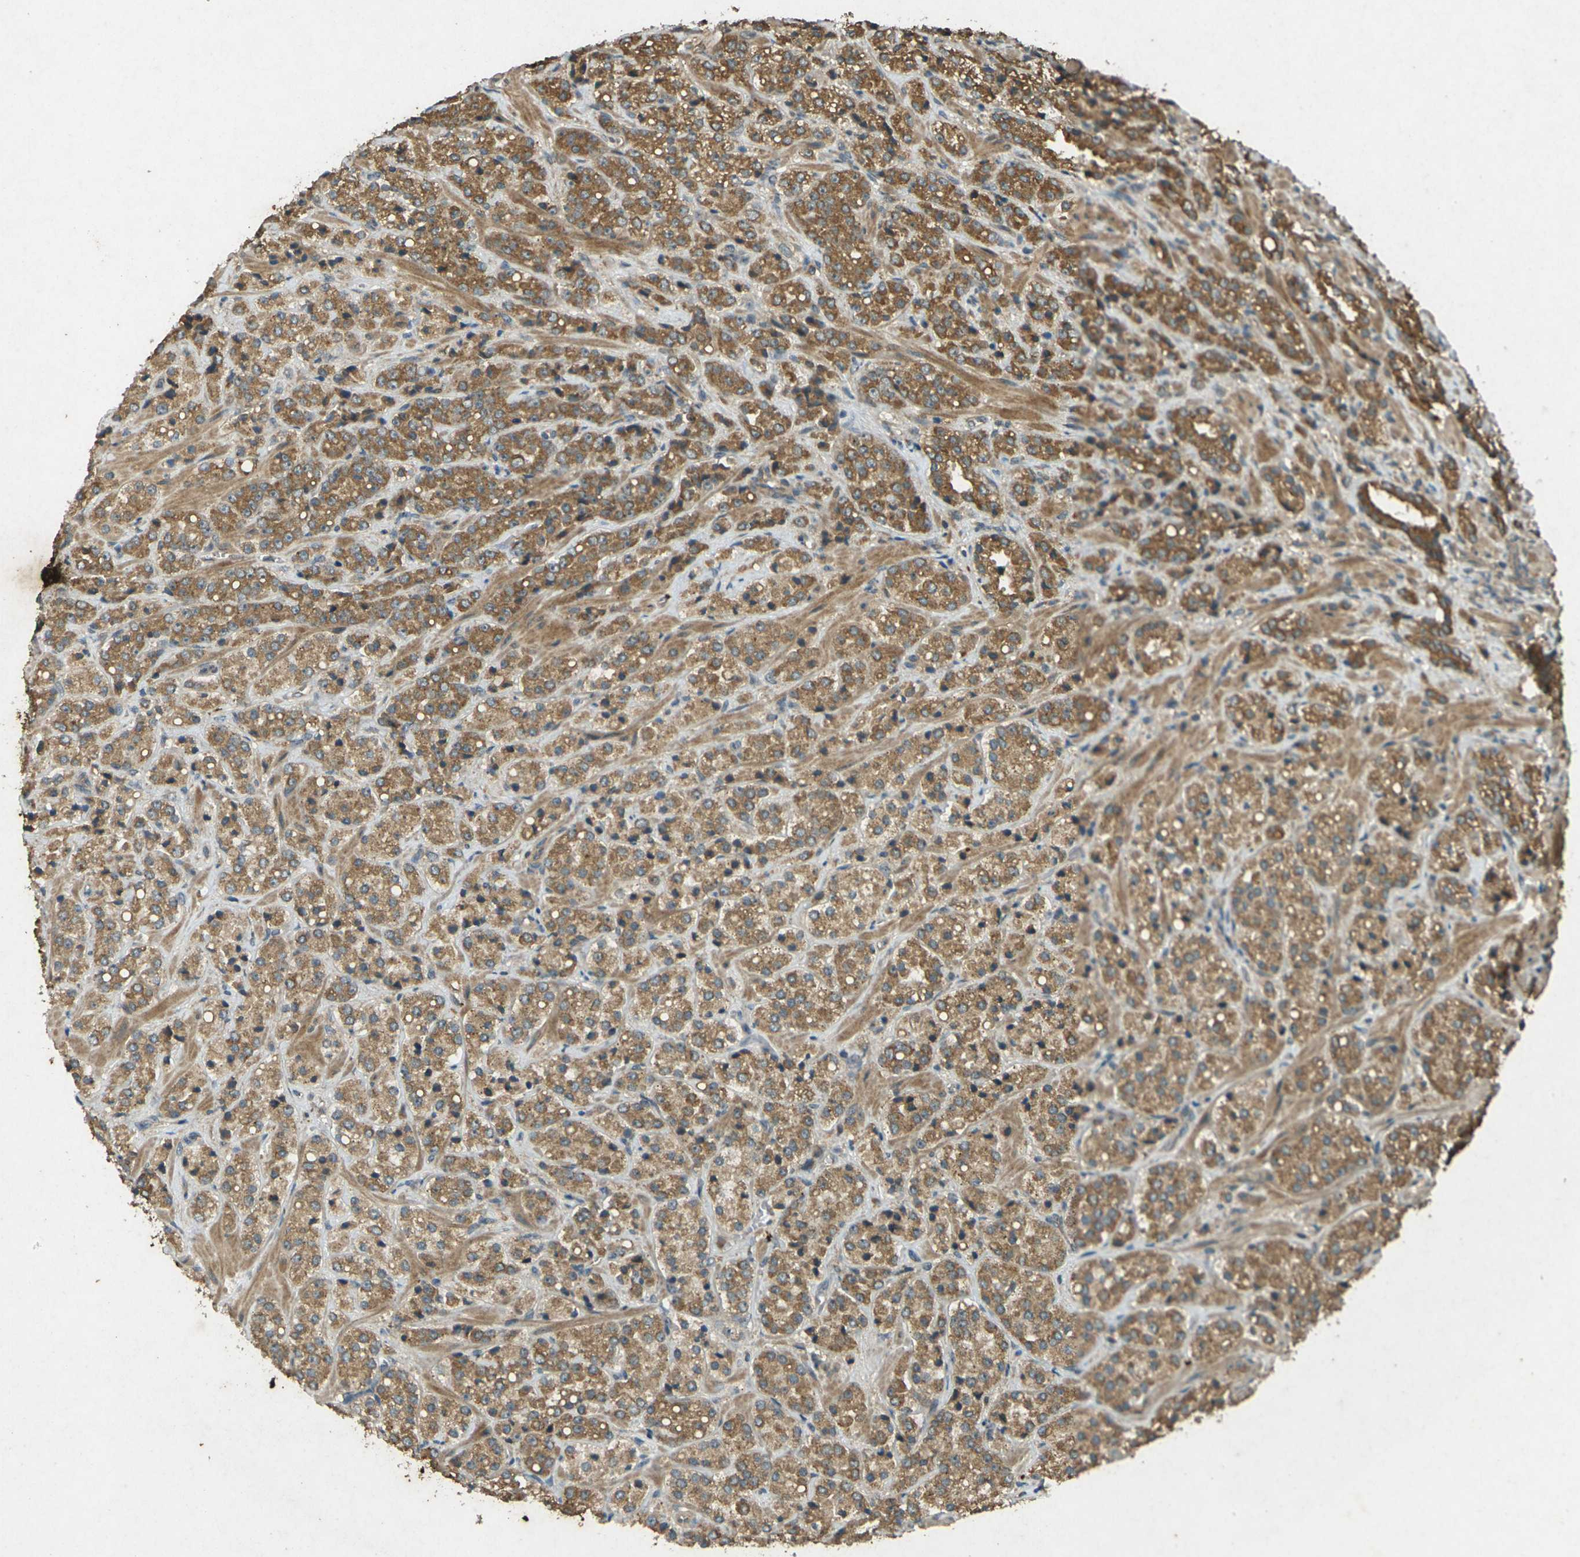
{"staining": {"intensity": "moderate", "quantity": ">75%", "location": "cytoplasmic/membranous"}, "tissue": "prostate cancer", "cell_type": "Tumor cells", "image_type": "cancer", "snomed": [{"axis": "morphology", "description": "Adenocarcinoma, High grade"}, {"axis": "topography", "description": "Prostate"}], "caption": "This histopathology image displays adenocarcinoma (high-grade) (prostate) stained with immunohistochemistry to label a protein in brown. The cytoplasmic/membranous of tumor cells show moderate positivity for the protein. Nuclei are counter-stained blue.", "gene": "TAP1", "patient": {"sex": "male", "age": 64}}